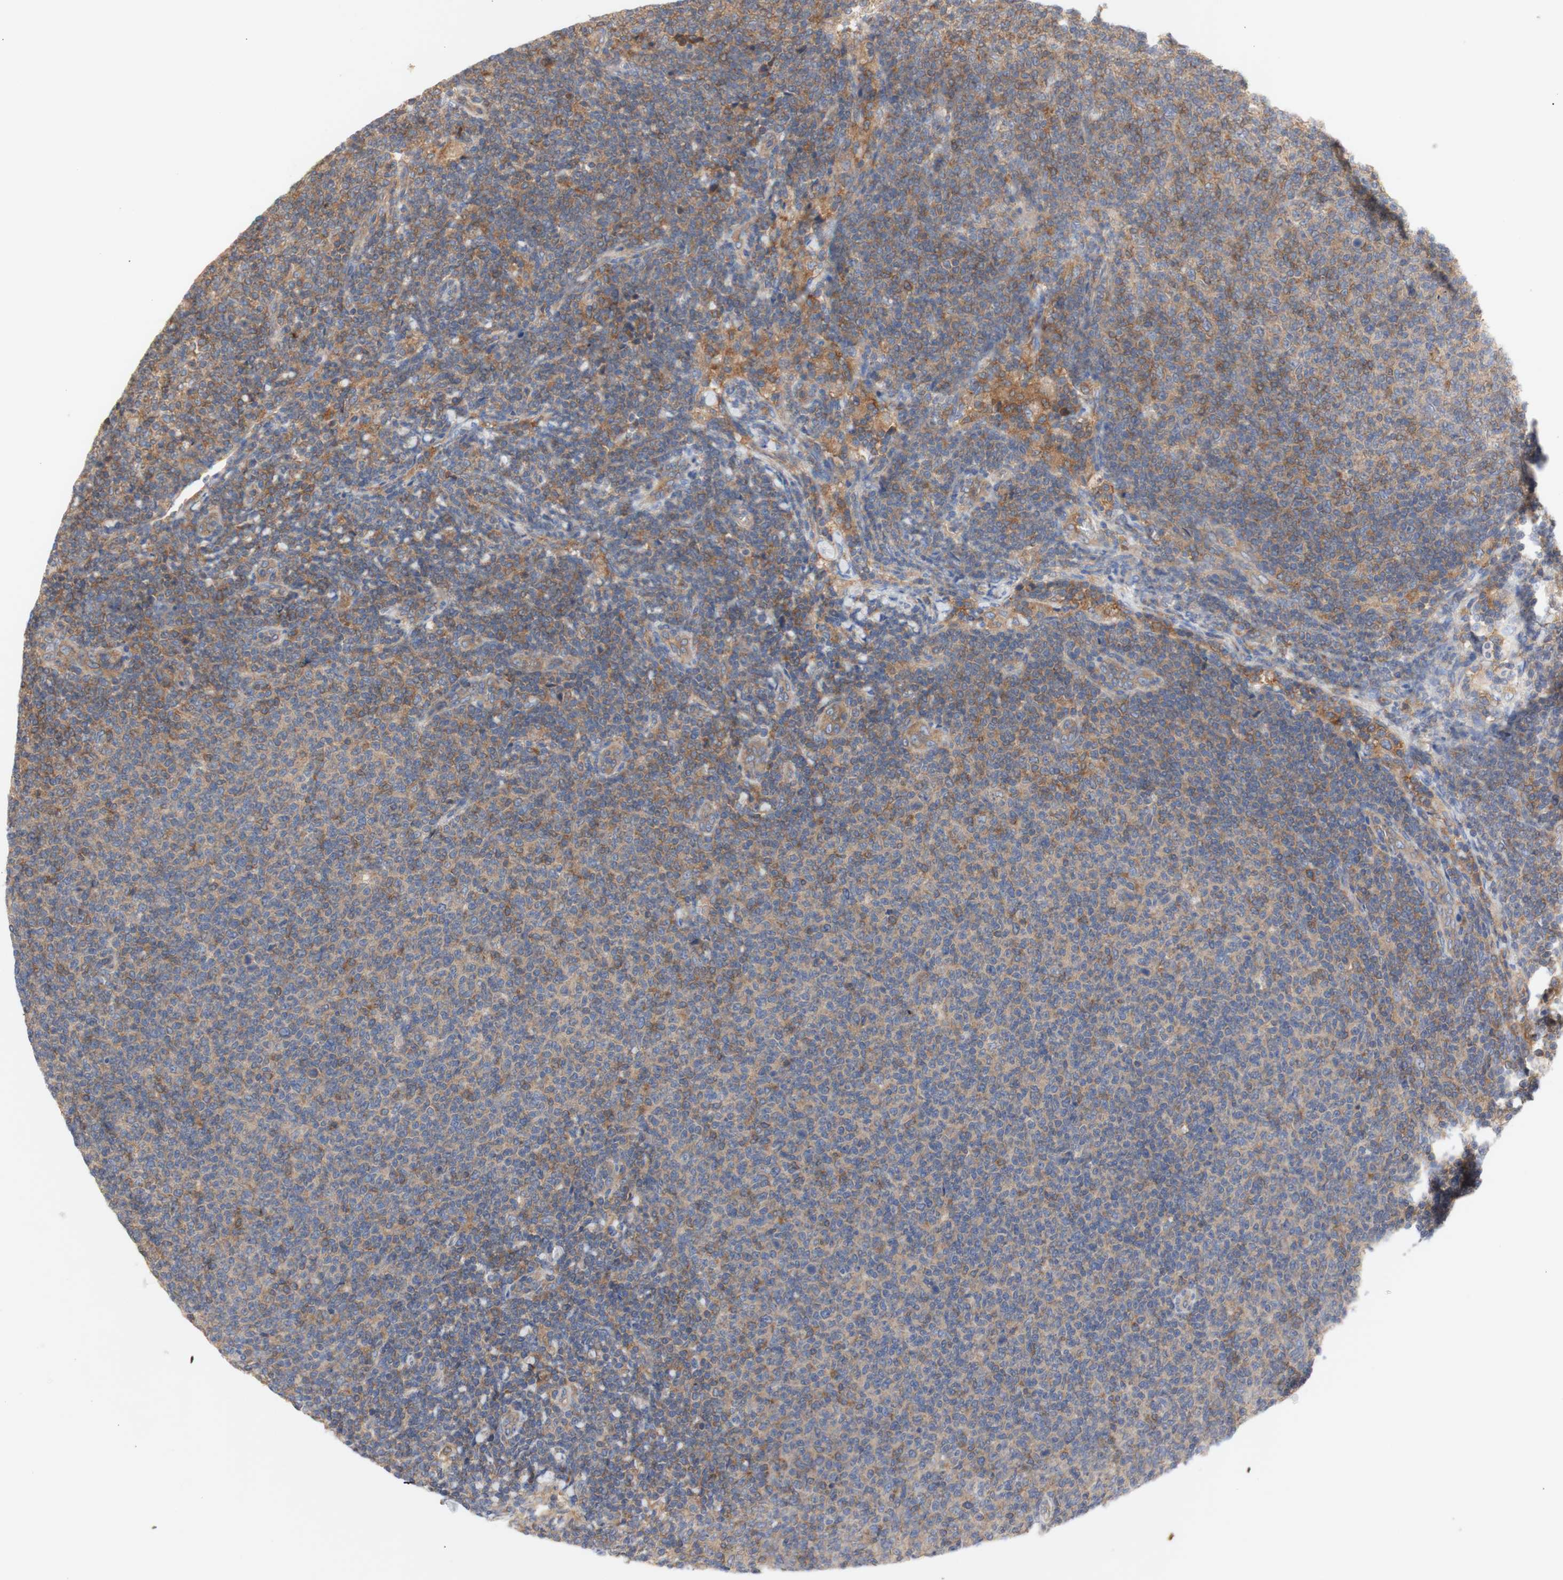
{"staining": {"intensity": "weak", "quantity": ">75%", "location": "cytoplasmic/membranous"}, "tissue": "lymphoma", "cell_type": "Tumor cells", "image_type": "cancer", "snomed": [{"axis": "morphology", "description": "Malignant lymphoma, non-Hodgkin's type, Low grade"}, {"axis": "topography", "description": "Lymph node"}], "caption": "Protein expression analysis of human malignant lymphoma, non-Hodgkin's type (low-grade) reveals weak cytoplasmic/membranous staining in about >75% of tumor cells.", "gene": "IKBKG", "patient": {"sex": "male", "age": 66}}